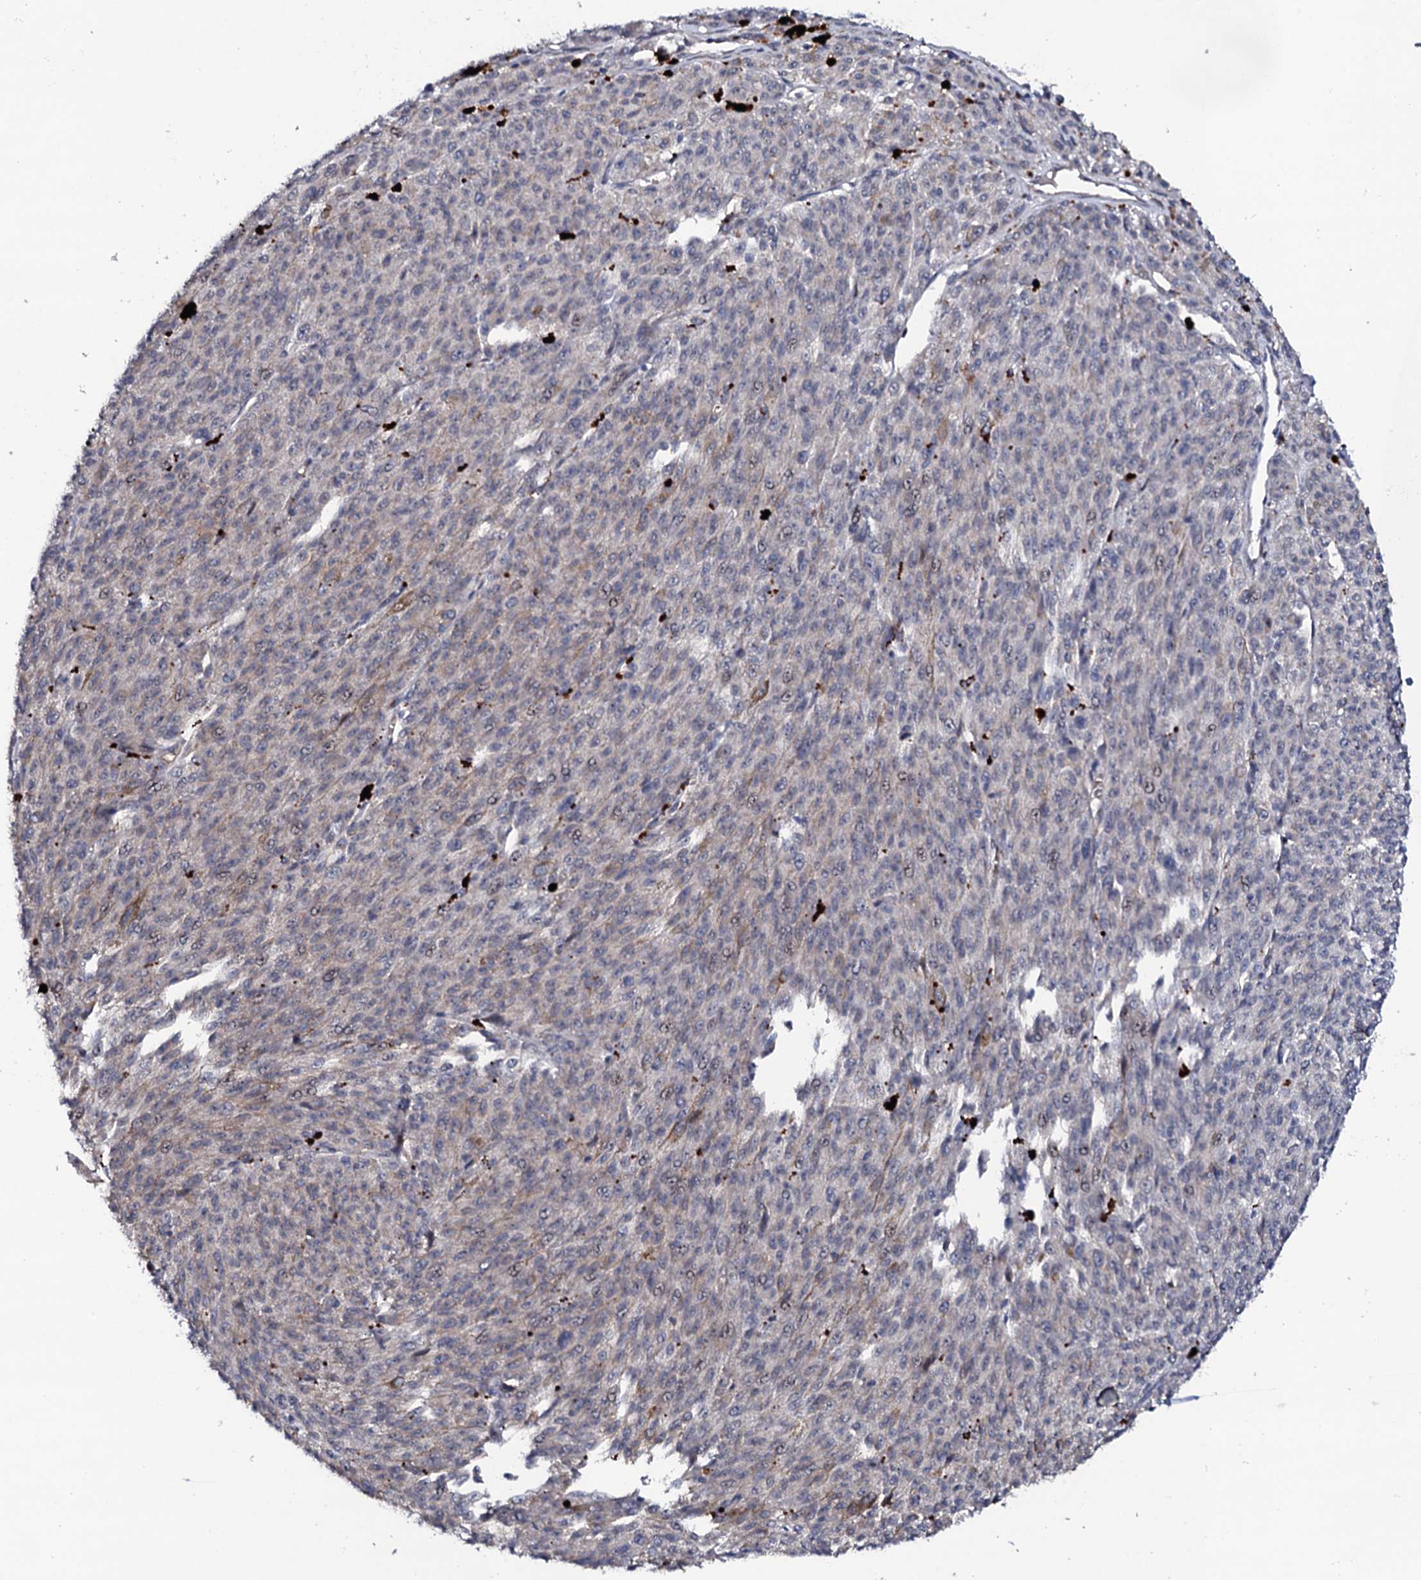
{"staining": {"intensity": "negative", "quantity": "none", "location": "none"}, "tissue": "melanoma", "cell_type": "Tumor cells", "image_type": "cancer", "snomed": [{"axis": "morphology", "description": "Malignant melanoma, NOS"}, {"axis": "topography", "description": "Skin"}], "caption": "Immunohistochemistry (IHC) of human melanoma demonstrates no staining in tumor cells.", "gene": "CIAO2A", "patient": {"sex": "female", "age": 52}}